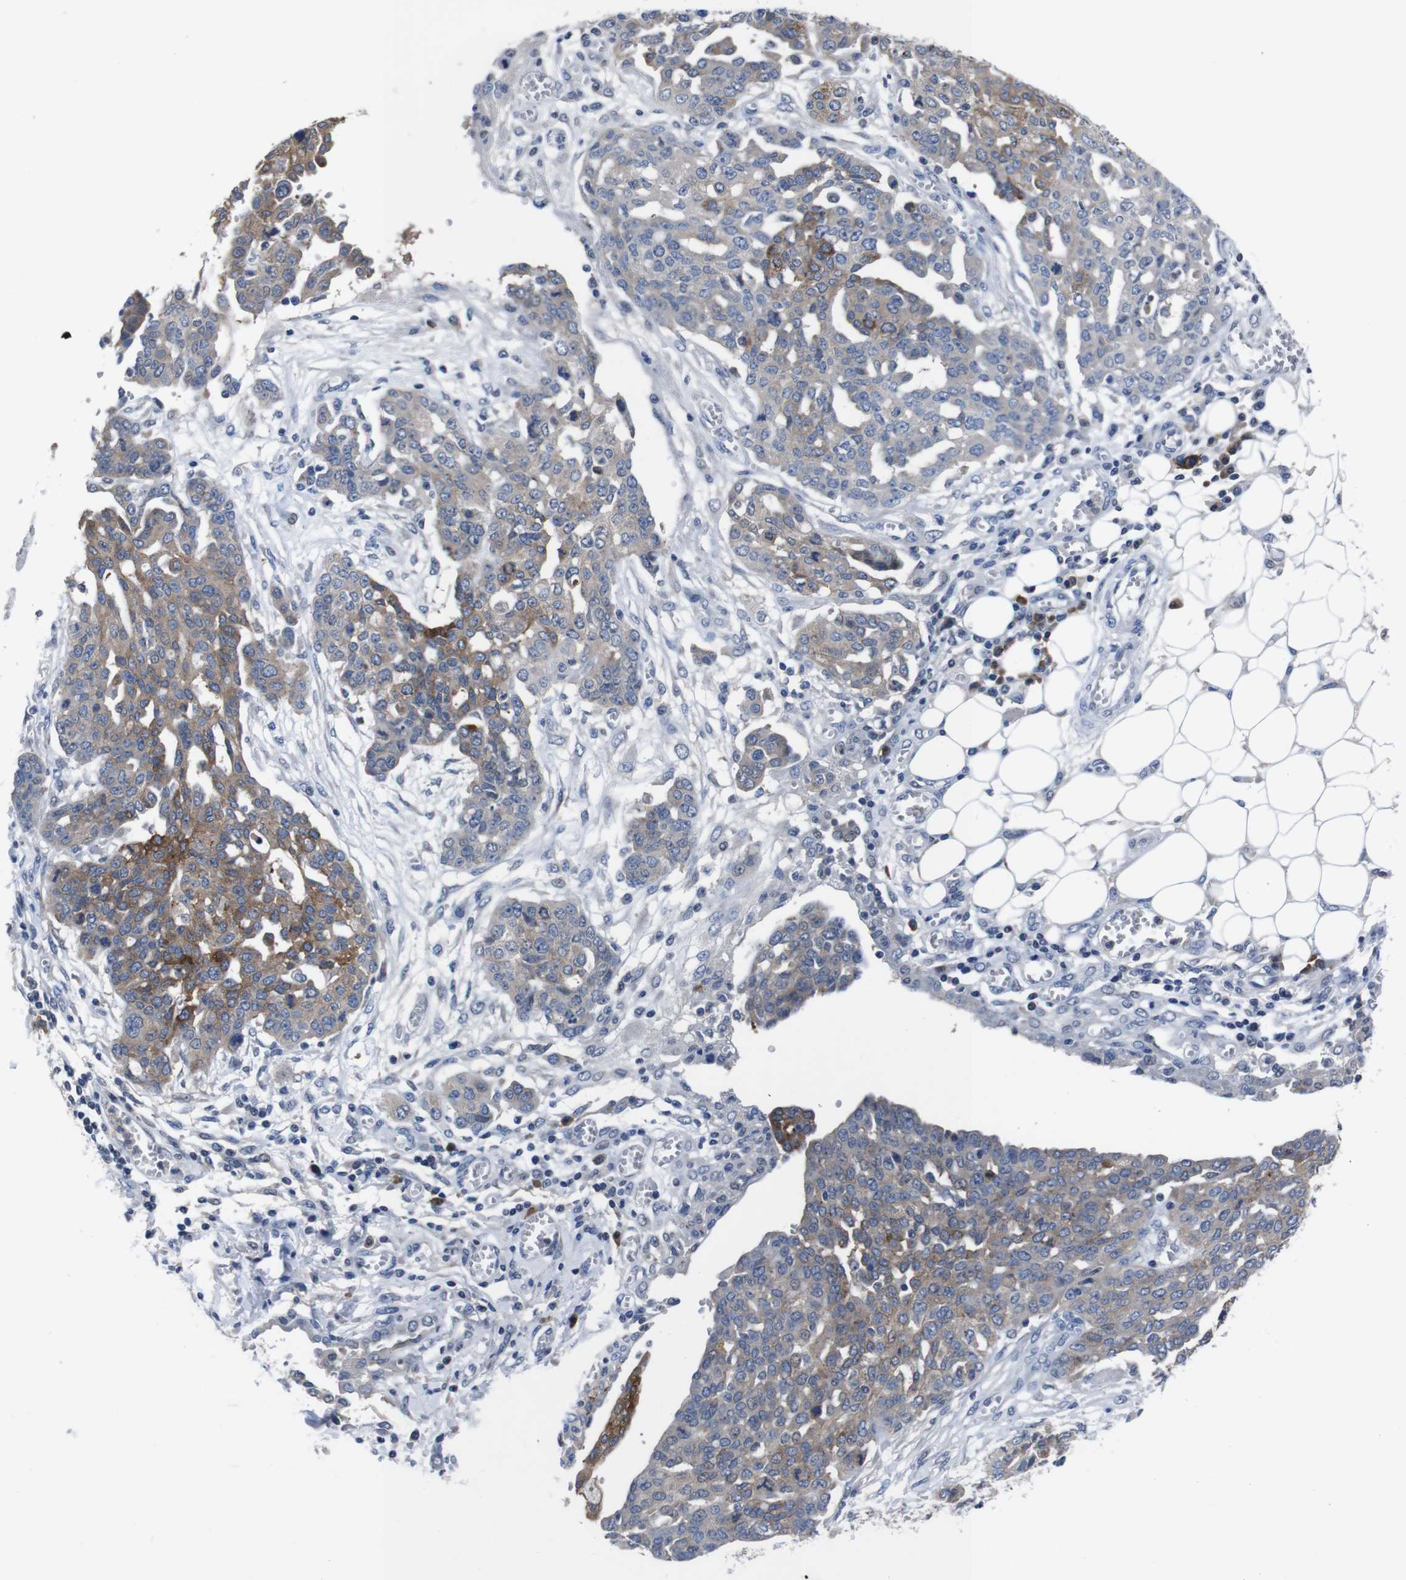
{"staining": {"intensity": "moderate", "quantity": "25%-75%", "location": "cytoplasmic/membranous"}, "tissue": "ovarian cancer", "cell_type": "Tumor cells", "image_type": "cancer", "snomed": [{"axis": "morphology", "description": "Cystadenocarcinoma, serous, NOS"}, {"axis": "topography", "description": "Soft tissue"}, {"axis": "topography", "description": "Ovary"}], "caption": "About 25%-75% of tumor cells in human ovarian cancer (serous cystadenocarcinoma) exhibit moderate cytoplasmic/membranous protein expression as visualized by brown immunohistochemical staining.", "gene": "SEMA4B", "patient": {"sex": "female", "age": 57}}